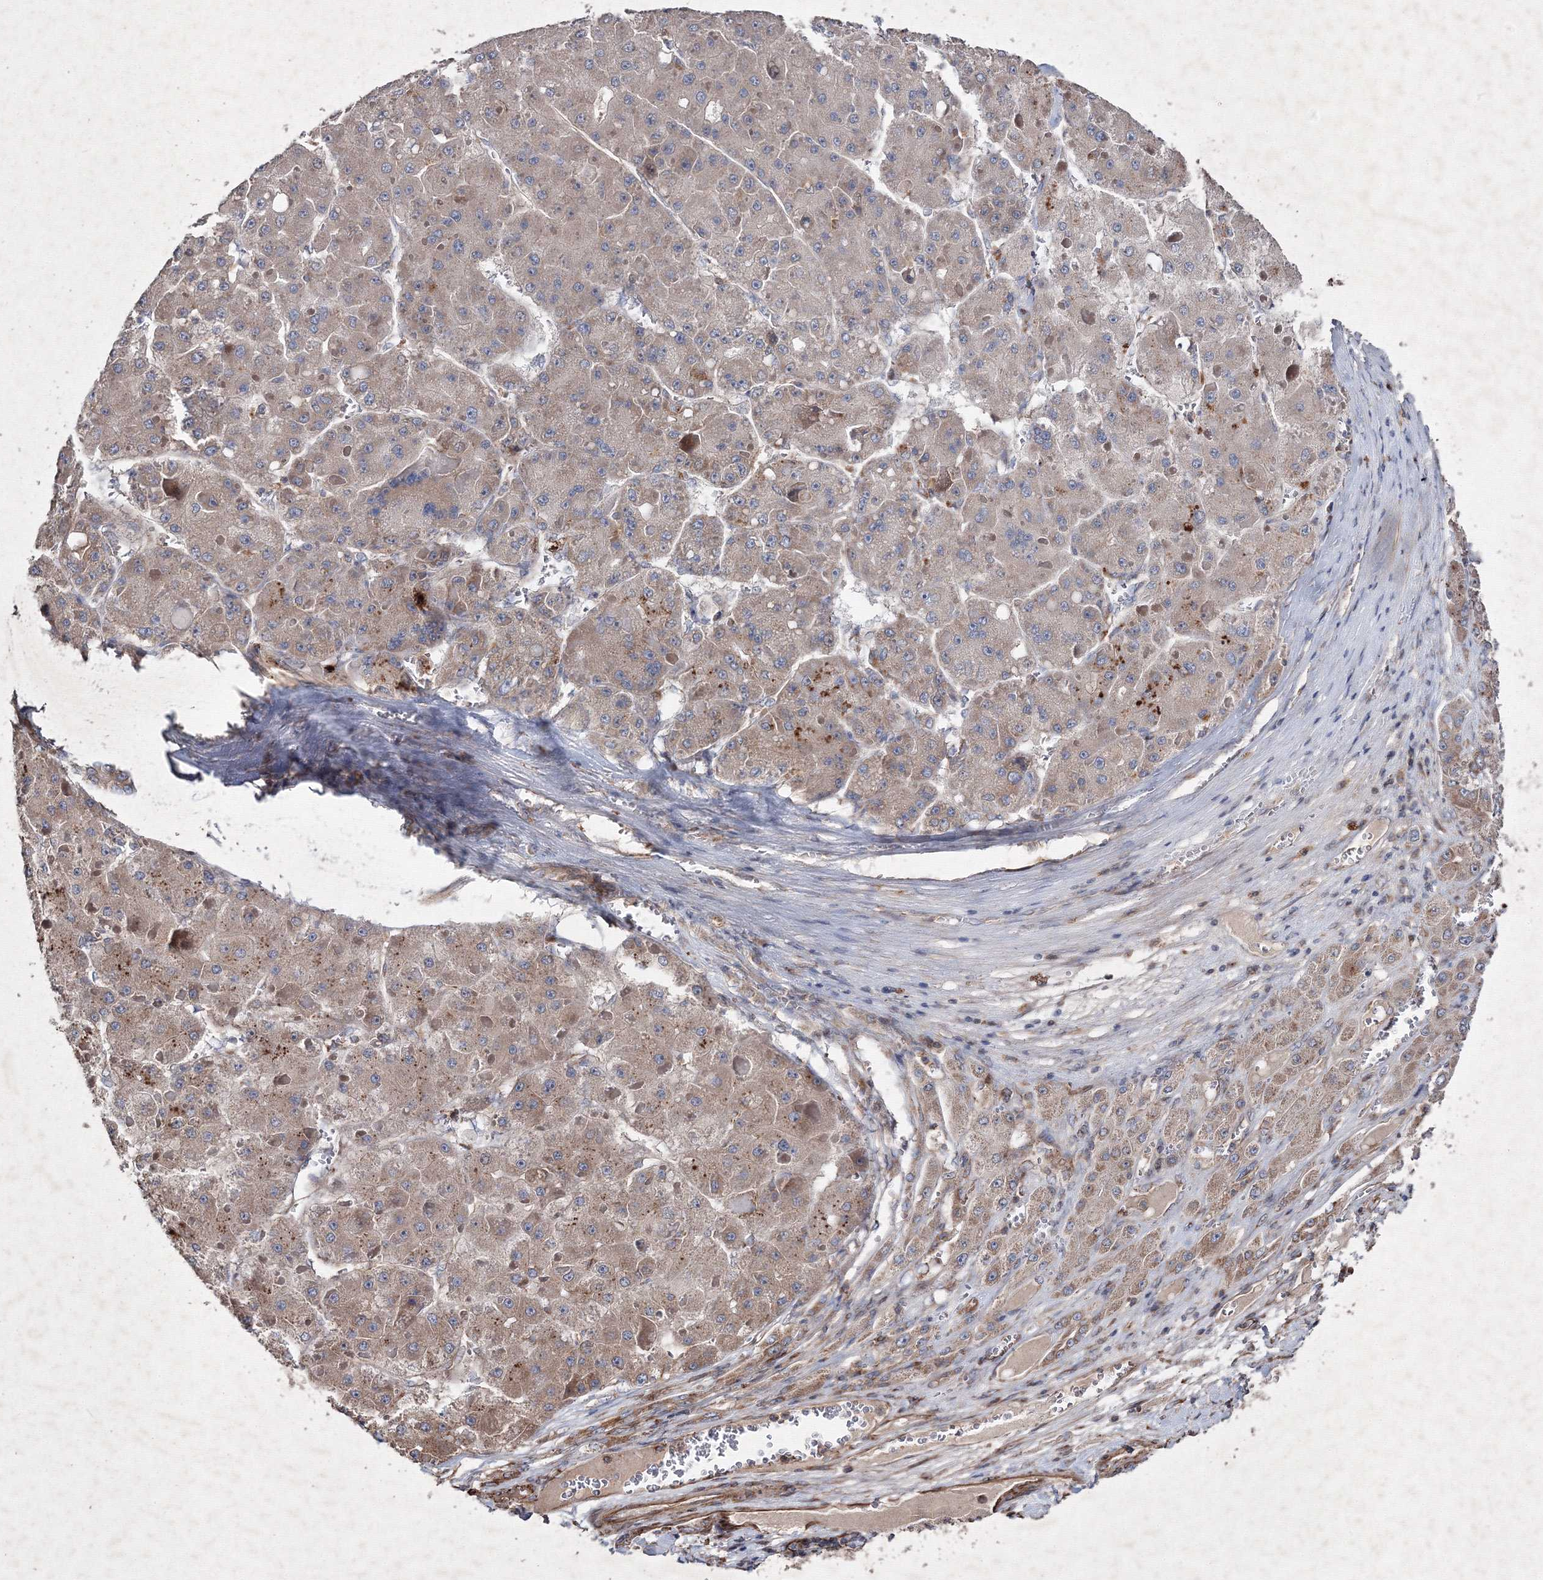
{"staining": {"intensity": "weak", "quantity": ">75%", "location": "cytoplasmic/membranous"}, "tissue": "liver cancer", "cell_type": "Tumor cells", "image_type": "cancer", "snomed": [{"axis": "morphology", "description": "Carcinoma, Hepatocellular, NOS"}, {"axis": "topography", "description": "Liver"}], "caption": "Approximately >75% of tumor cells in liver cancer show weak cytoplasmic/membranous protein positivity as visualized by brown immunohistochemical staining.", "gene": "GFM1", "patient": {"sex": "female", "age": 73}}